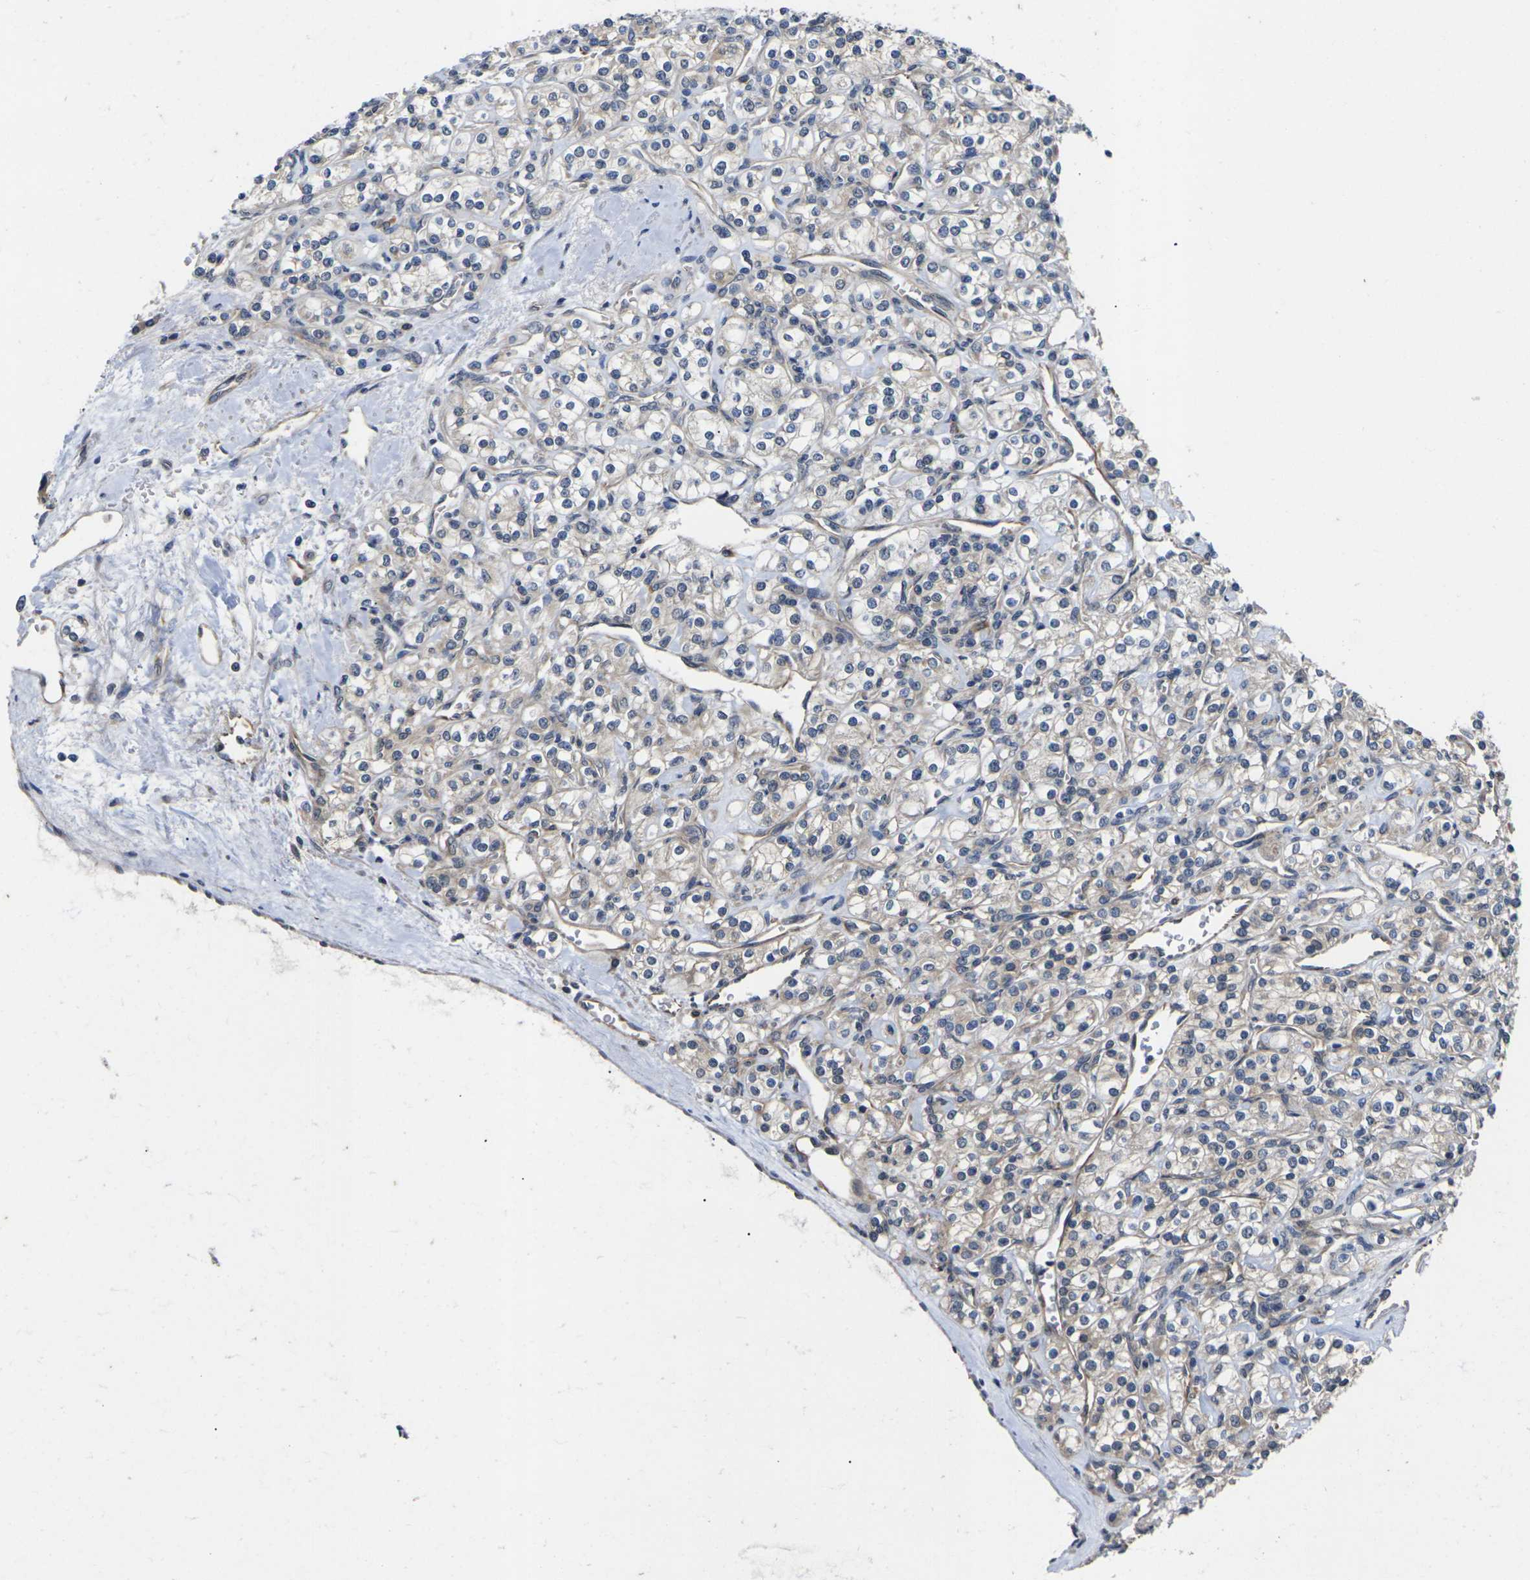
{"staining": {"intensity": "weak", "quantity": ">75%", "location": "cytoplasmic/membranous"}, "tissue": "renal cancer", "cell_type": "Tumor cells", "image_type": "cancer", "snomed": [{"axis": "morphology", "description": "Adenocarcinoma, NOS"}, {"axis": "topography", "description": "Kidney"}], "caption": "Renal cancer (adenocarcinoma) was stained to show a protein in brown. There is low levels of weak cytoplasmic/membranous expression in about >75% of tumor cells.", "gene": "DKK2", "patient": {"sex": "male", "age": 77}}